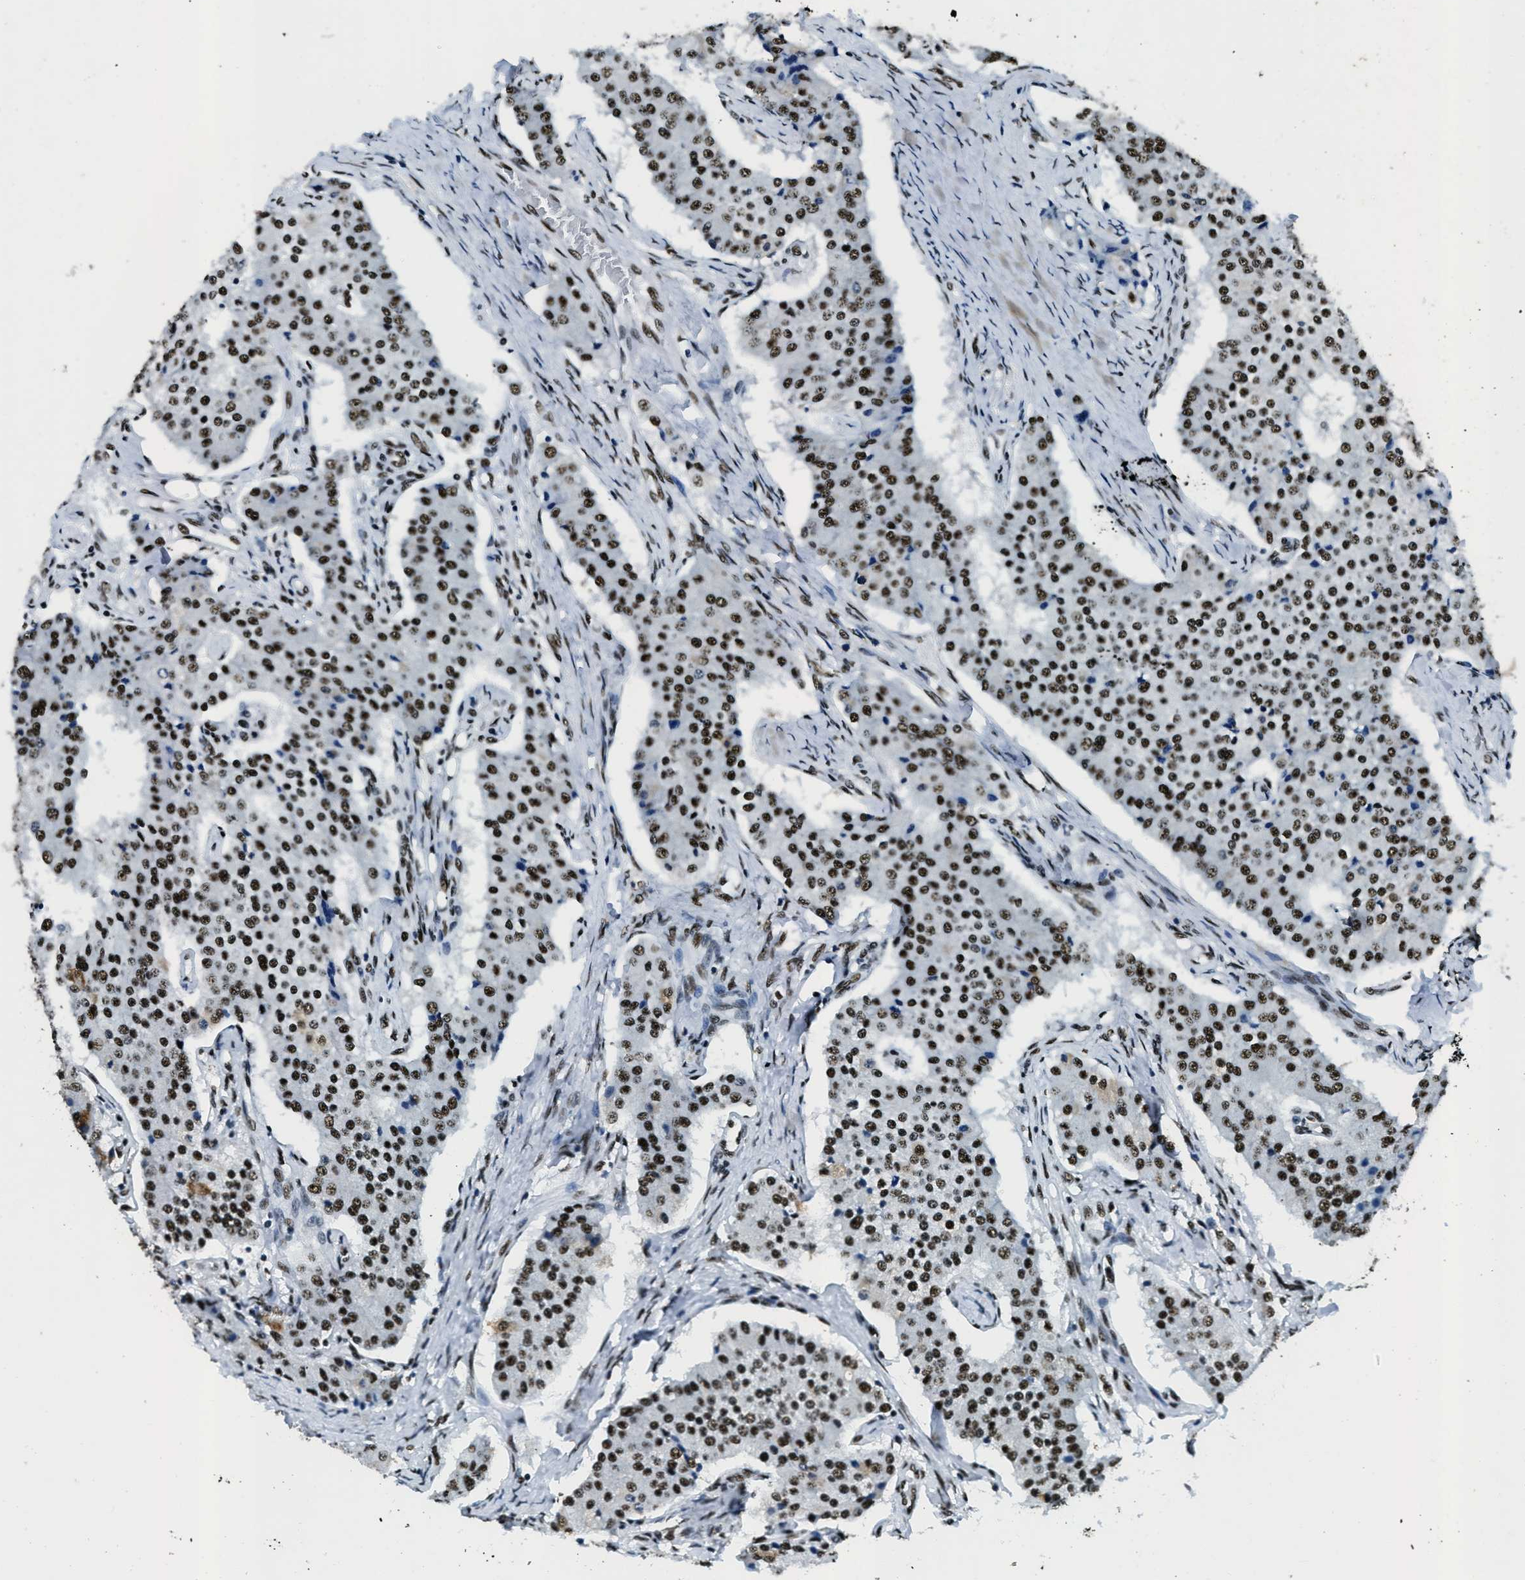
{"staining": {"intensity": "strong", "quantity": ">75%", "location": "nuclear"}, "tissue": "carcinoid", "cell_type": "Tumor cells", "image_type": "cancer", "snomed": [{"axis": "morphology", "description": "Carcinoid, malignant, NOS"}, {"axis": "topography", "description": "Colon"}], "caption": "Malignant carcinoid was stained to show a protein in brown. There is high levels of strong nuclear positivity in approximately >75% of tumor cells. The protein is shown in brown color, while the nuclei are stained blue.", "gene": "SSB", "patient": {"sex": "female", "age": 52}}